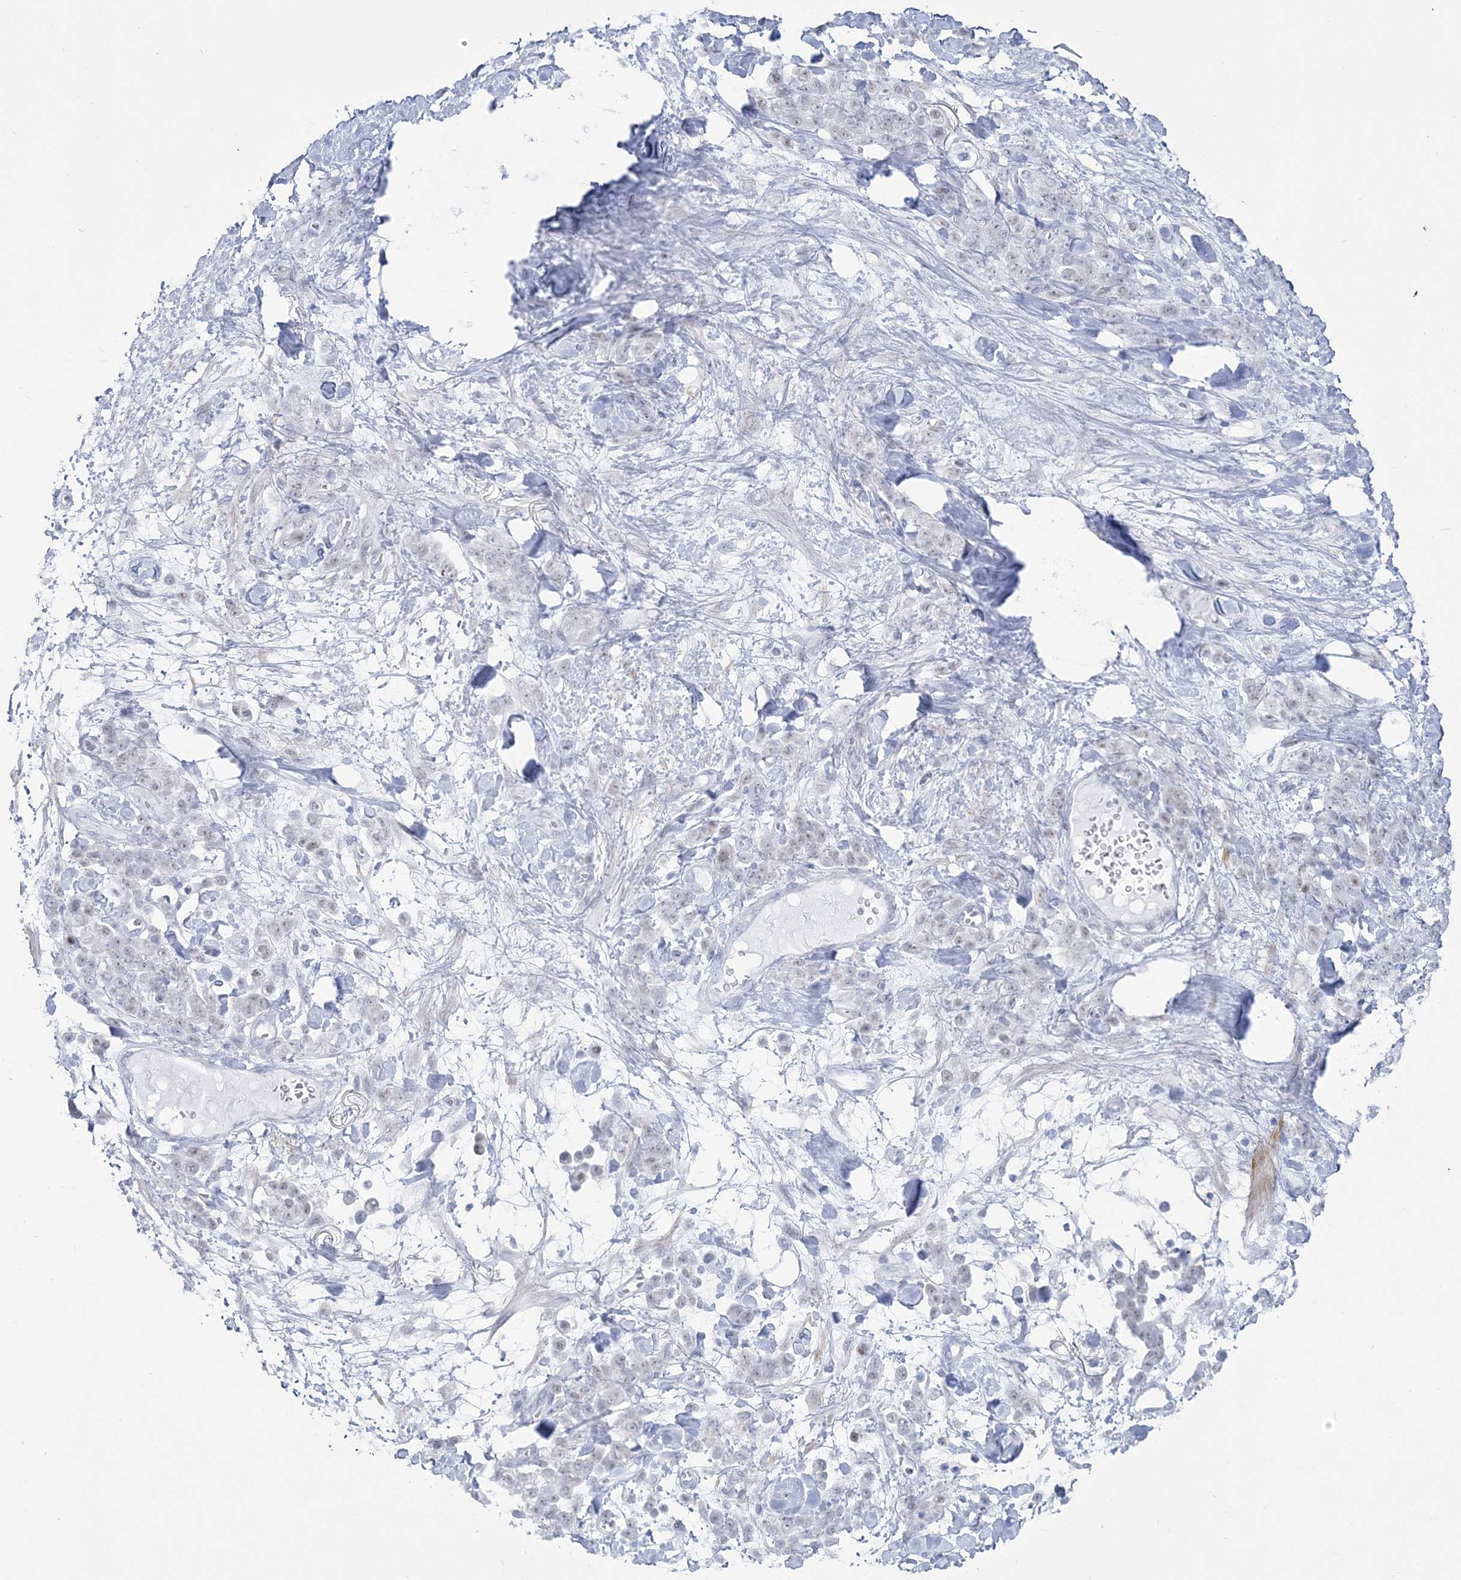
{"staining": {"intensity": "weak", "quantity": "<25%", "location": "nuclear"}, "tissue": "stomach cancer", "cell_type": "Tumor cells", "image_type": "cancer", "snomed": [{"axis": "morphology", "description": "Normal tissue, NOS"}, {"axis": "morphology", "description": "Adenocarcinoma, NOS"}, {"axis": "topography", "description": "Stomach"}], "caption": "The IHC image has no significant staining in tumor cells of stomach cancer (adenocarcinoma) tissue.", "gene": "ZNF843", "patient": {"sex": "male", "age": 82}}